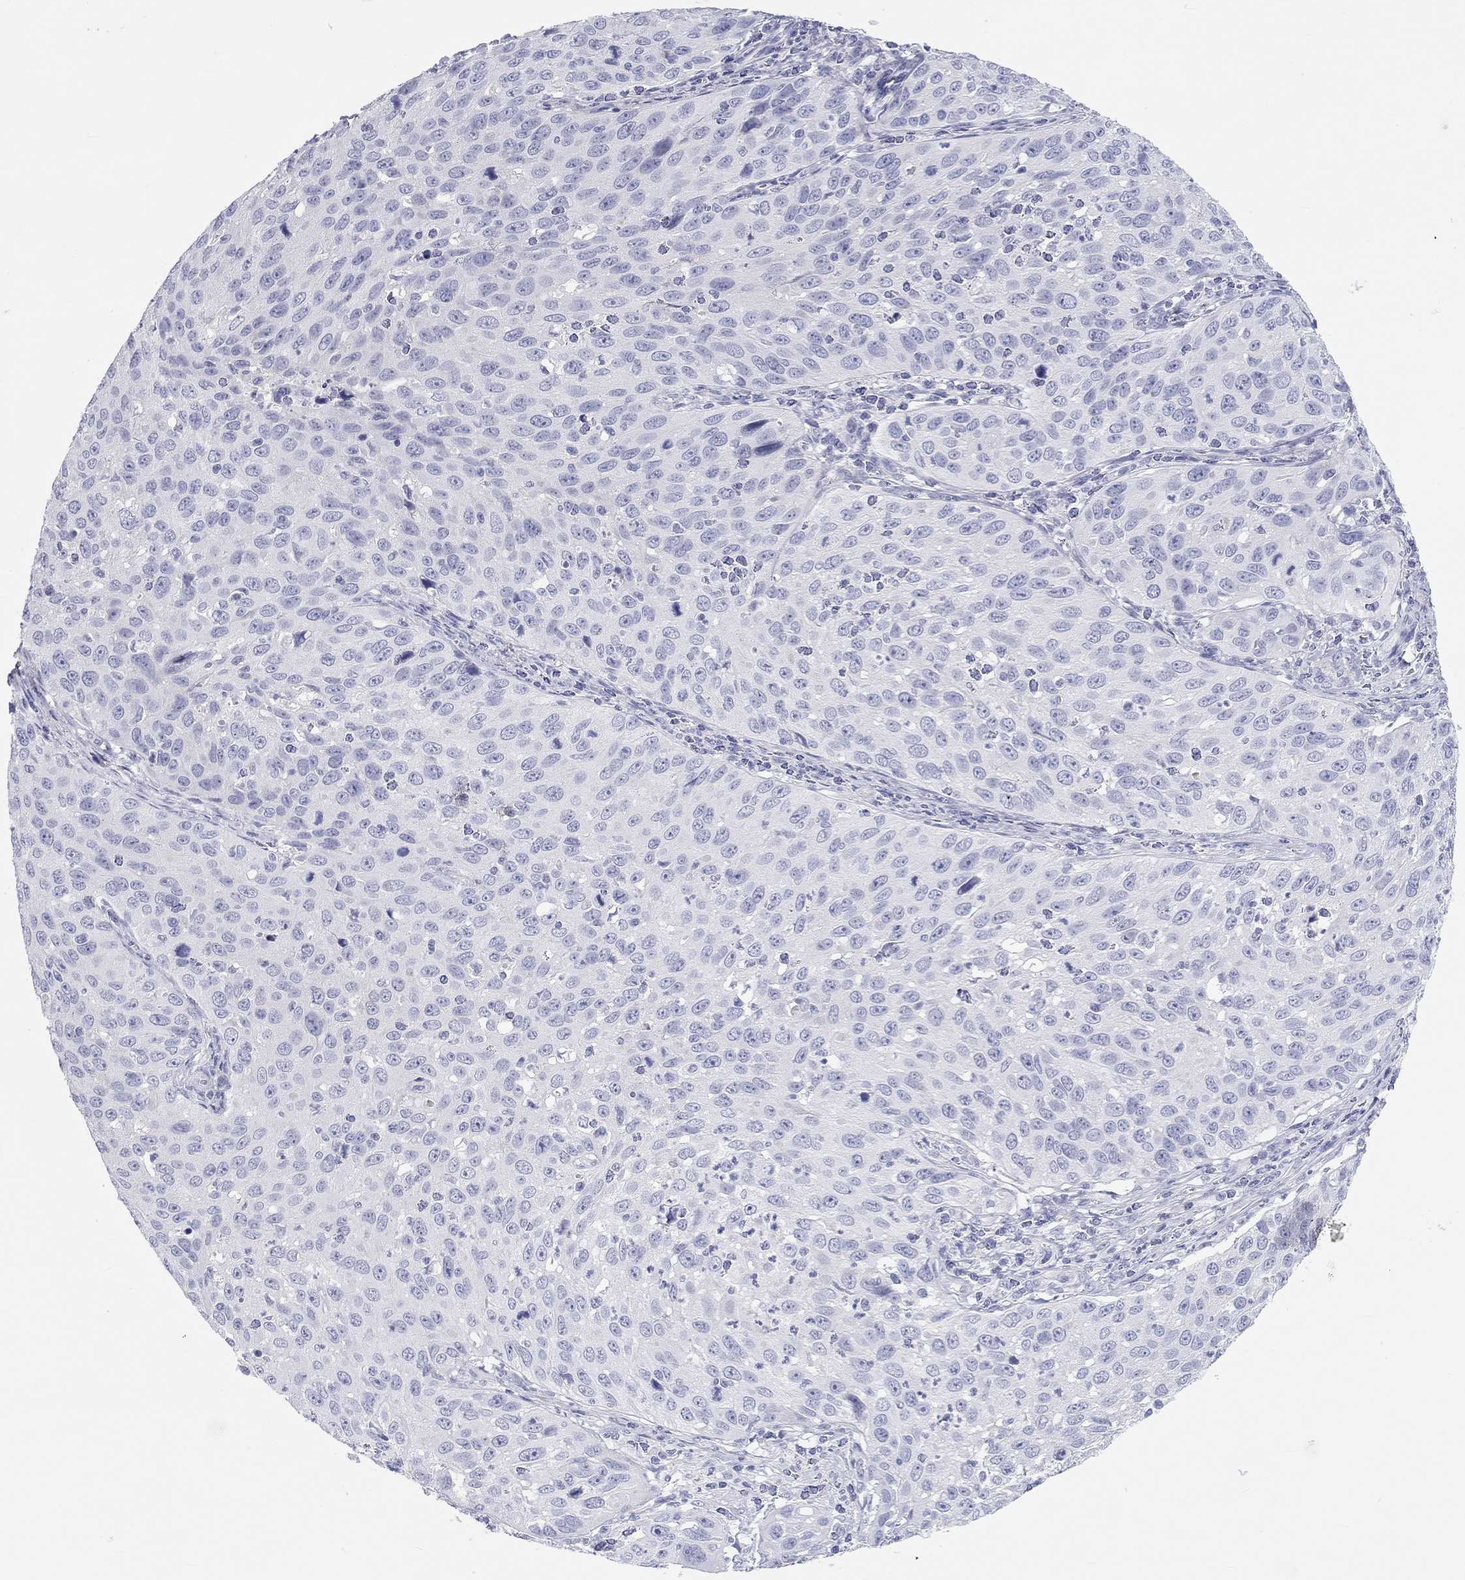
{"staining": {"intensity": "negative", "quantity": "none", "location": "none"}, "tissue": "cervical cancer", "cell_type": "Tumor cells", "image_type": "cancer", "snomed": [{"axis": "morphology", "description": "Squamous cell carcinoma, NOS"}, {"axis": "topography", "description": "Cervix"}], "caption": "Immunohistochemistry (IHC) histopathology image of squamous cell carcinoma (cervical) stained for a protein (brown), which shows no positivity in tumor cells.", "gene": "PCDHGC5", "patient": {"sex": "female", "age": 26}}